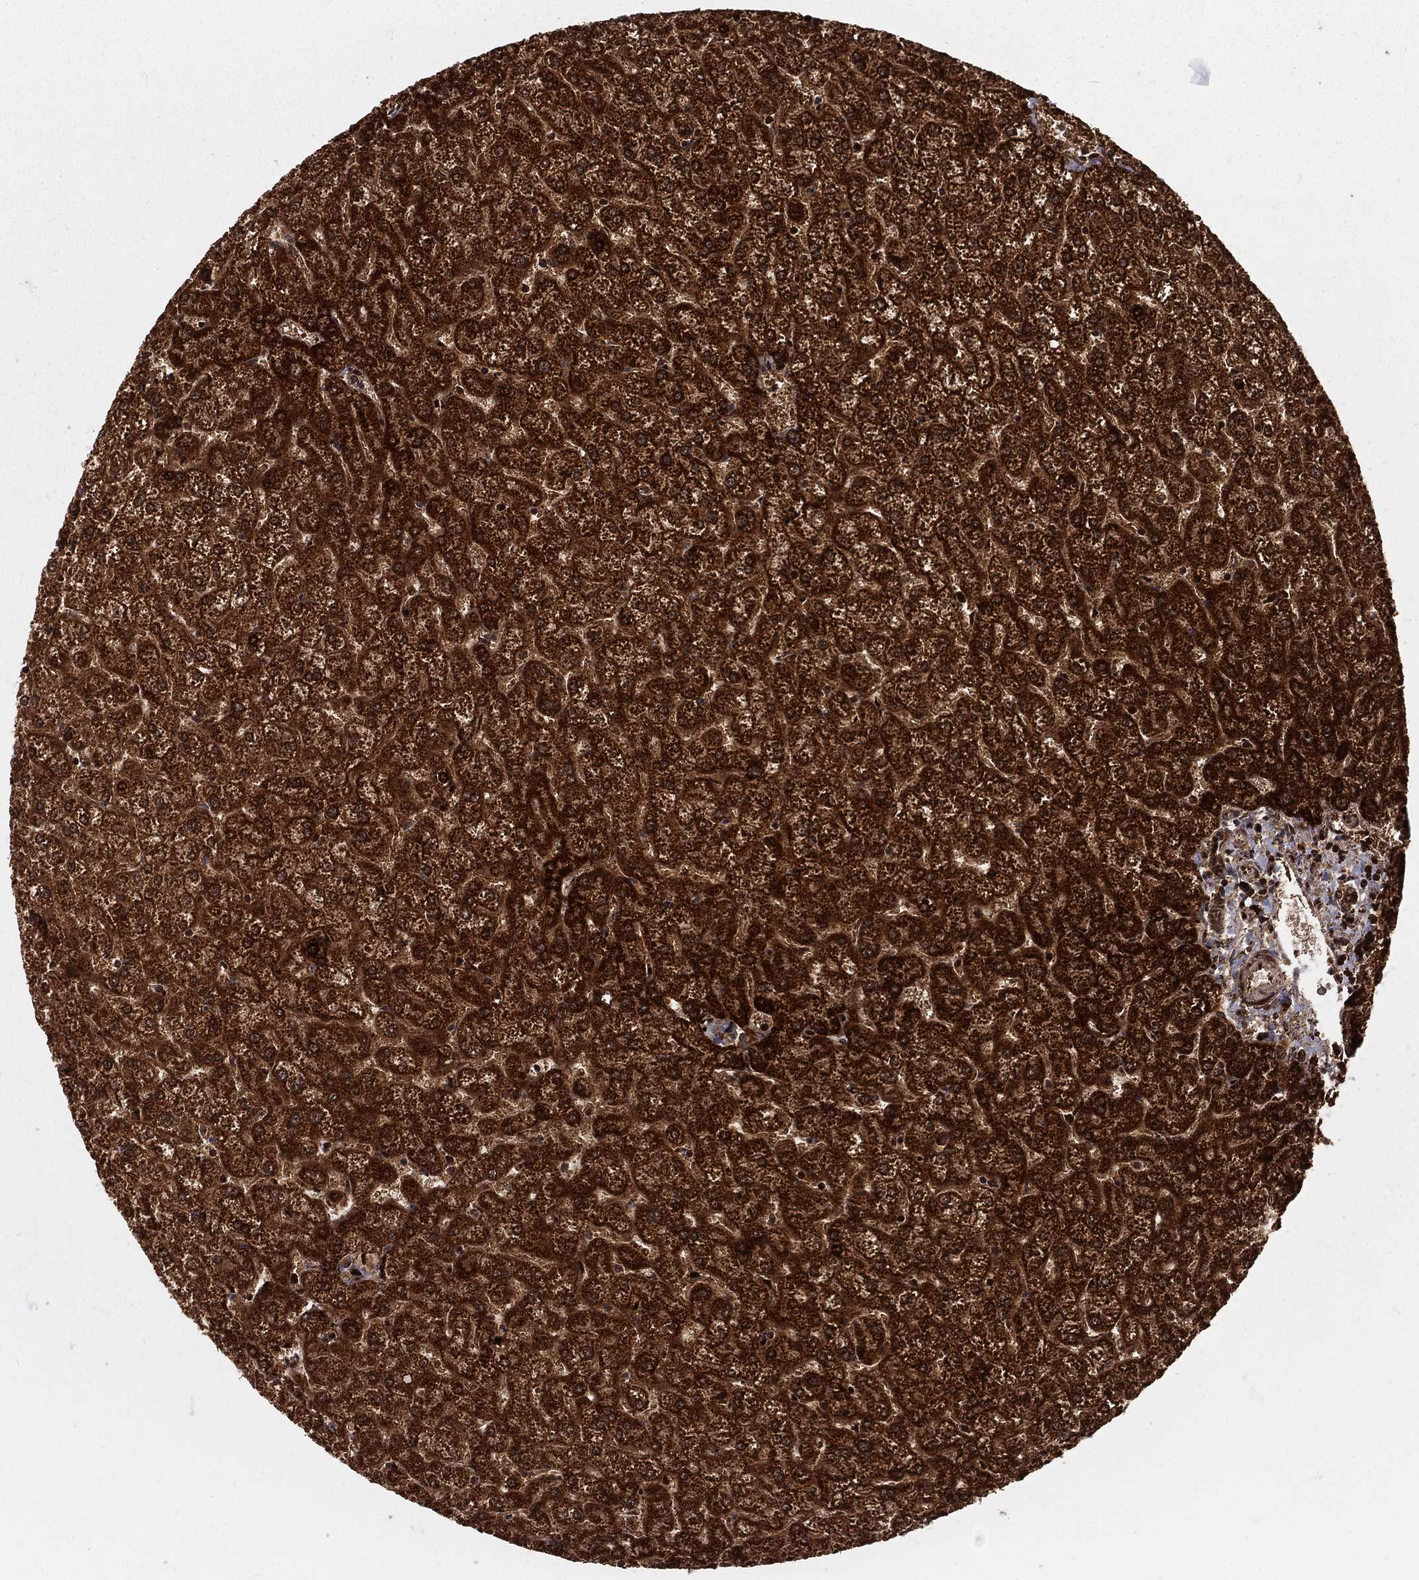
{"staining": {"intensity": "weak", "quantity": "<25%", "location": "cytoplasmic/membranous"}, "tissue": "liver", "cell_type": "Cholangiocytes", "image_type": "normal", "snomed": [{"axis": "morphology", "description": "Normal tissue, NOS"}, {"axis": "topography", "description": "Liver"}], "caption": "Cholangiocytes show no significant protein positivity in normal liver.", "gene": "MDM2", "patient": {"sex": "female", "age": 32}}